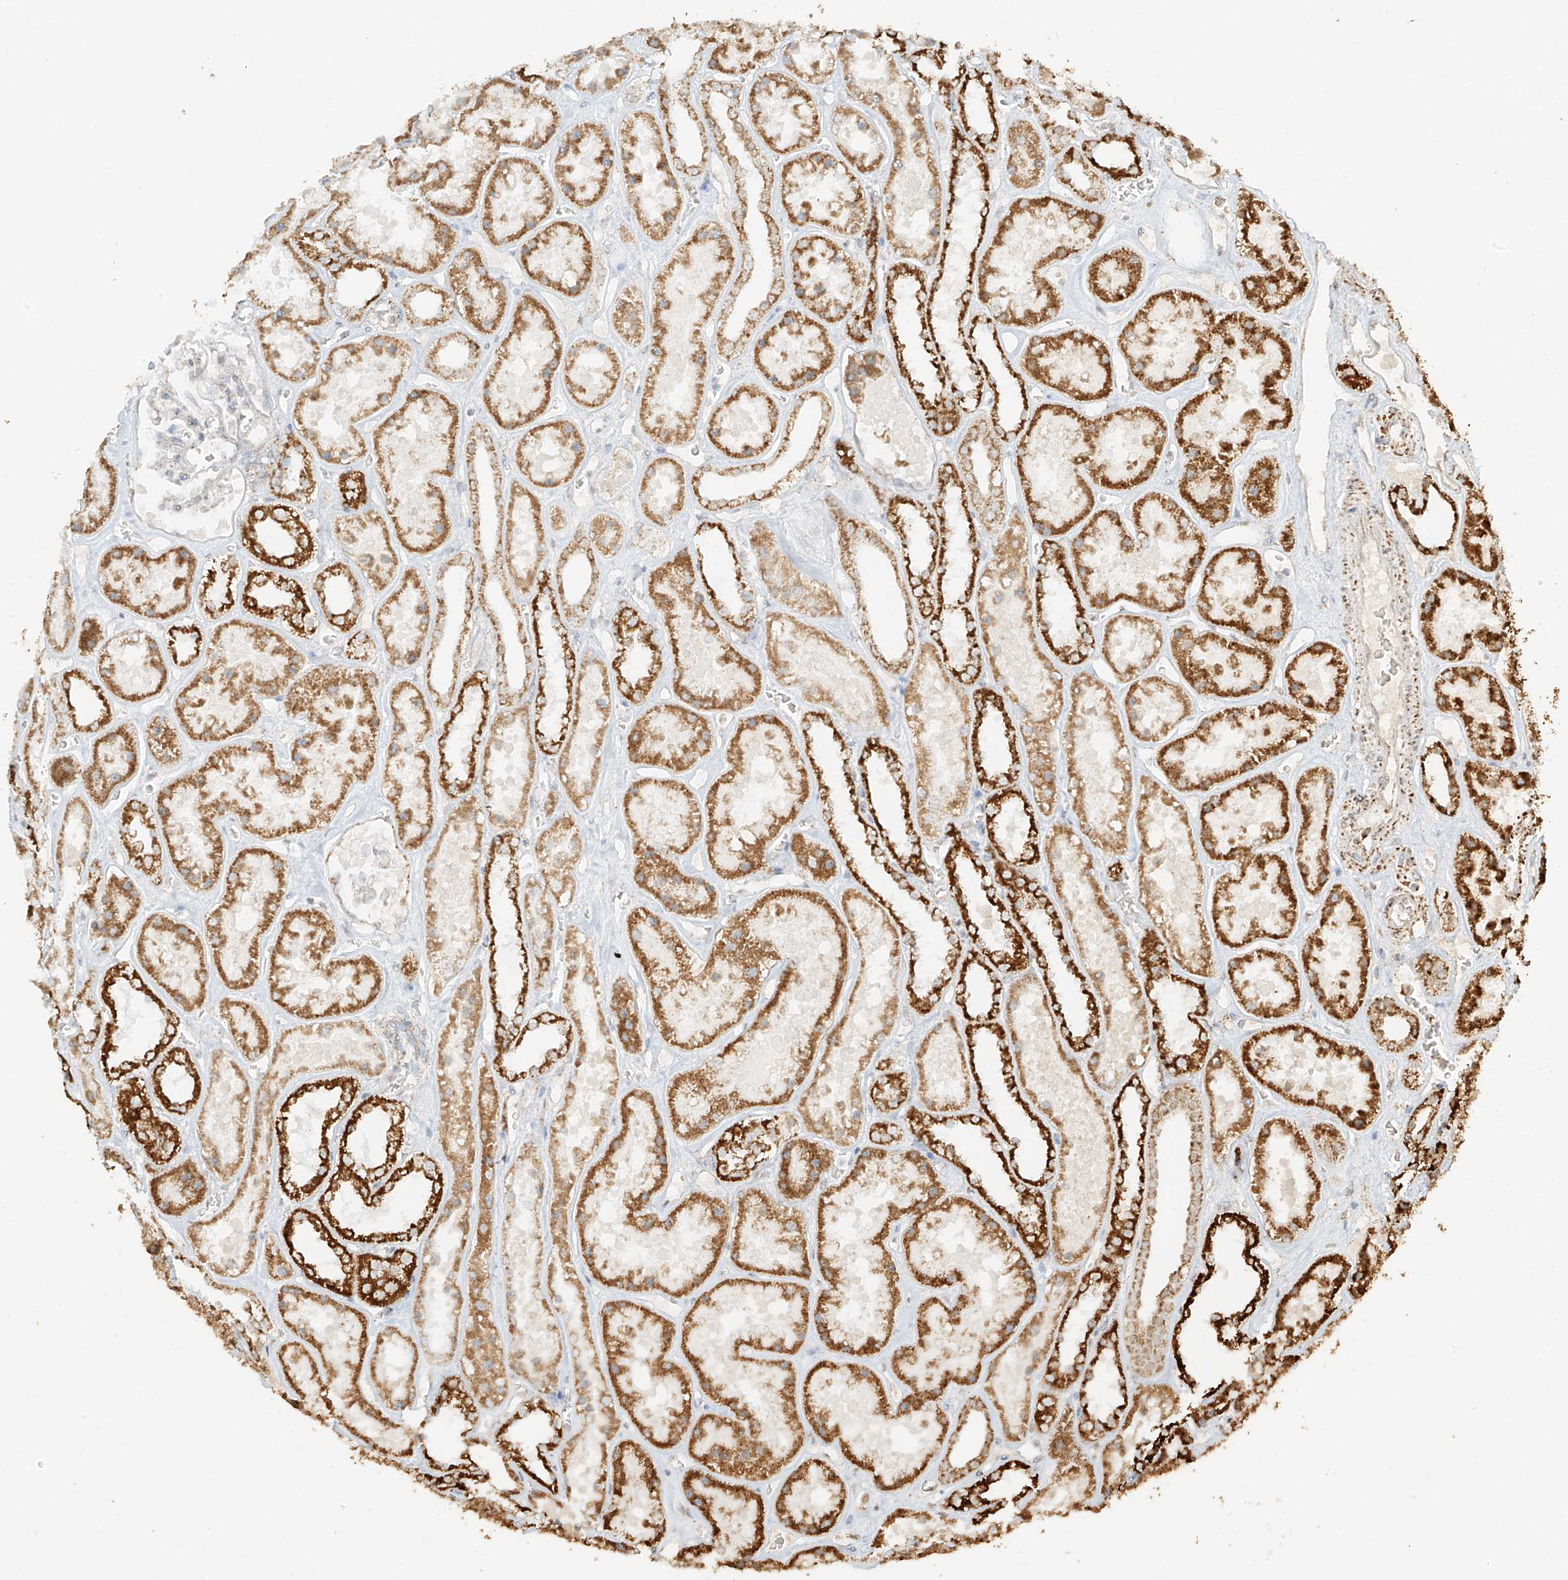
{"staining": {"intensity": "negative", "quantity": "none", "location": "none"}, "tissue": "kidney", "cell_type": "Cells in glomeruli", "image_type": "normal", "snomed": [{"axis": "morphology", "description": "Normal tissue, NOS"}, {"axis": "topography", "description": "Kidney"}], "caption": "Histopathology image shows no protein expression in cells in glomeruli of normal kidney. Brightfield microscopy of immunohistochemistry (IHC) stained with DAB (3,3'-diaminobenzidine) (brown) and hematoxylin (blue), captured at high magnification.", "gene": "MIPEP", "patient": {"sex": "female", "age": 41}}